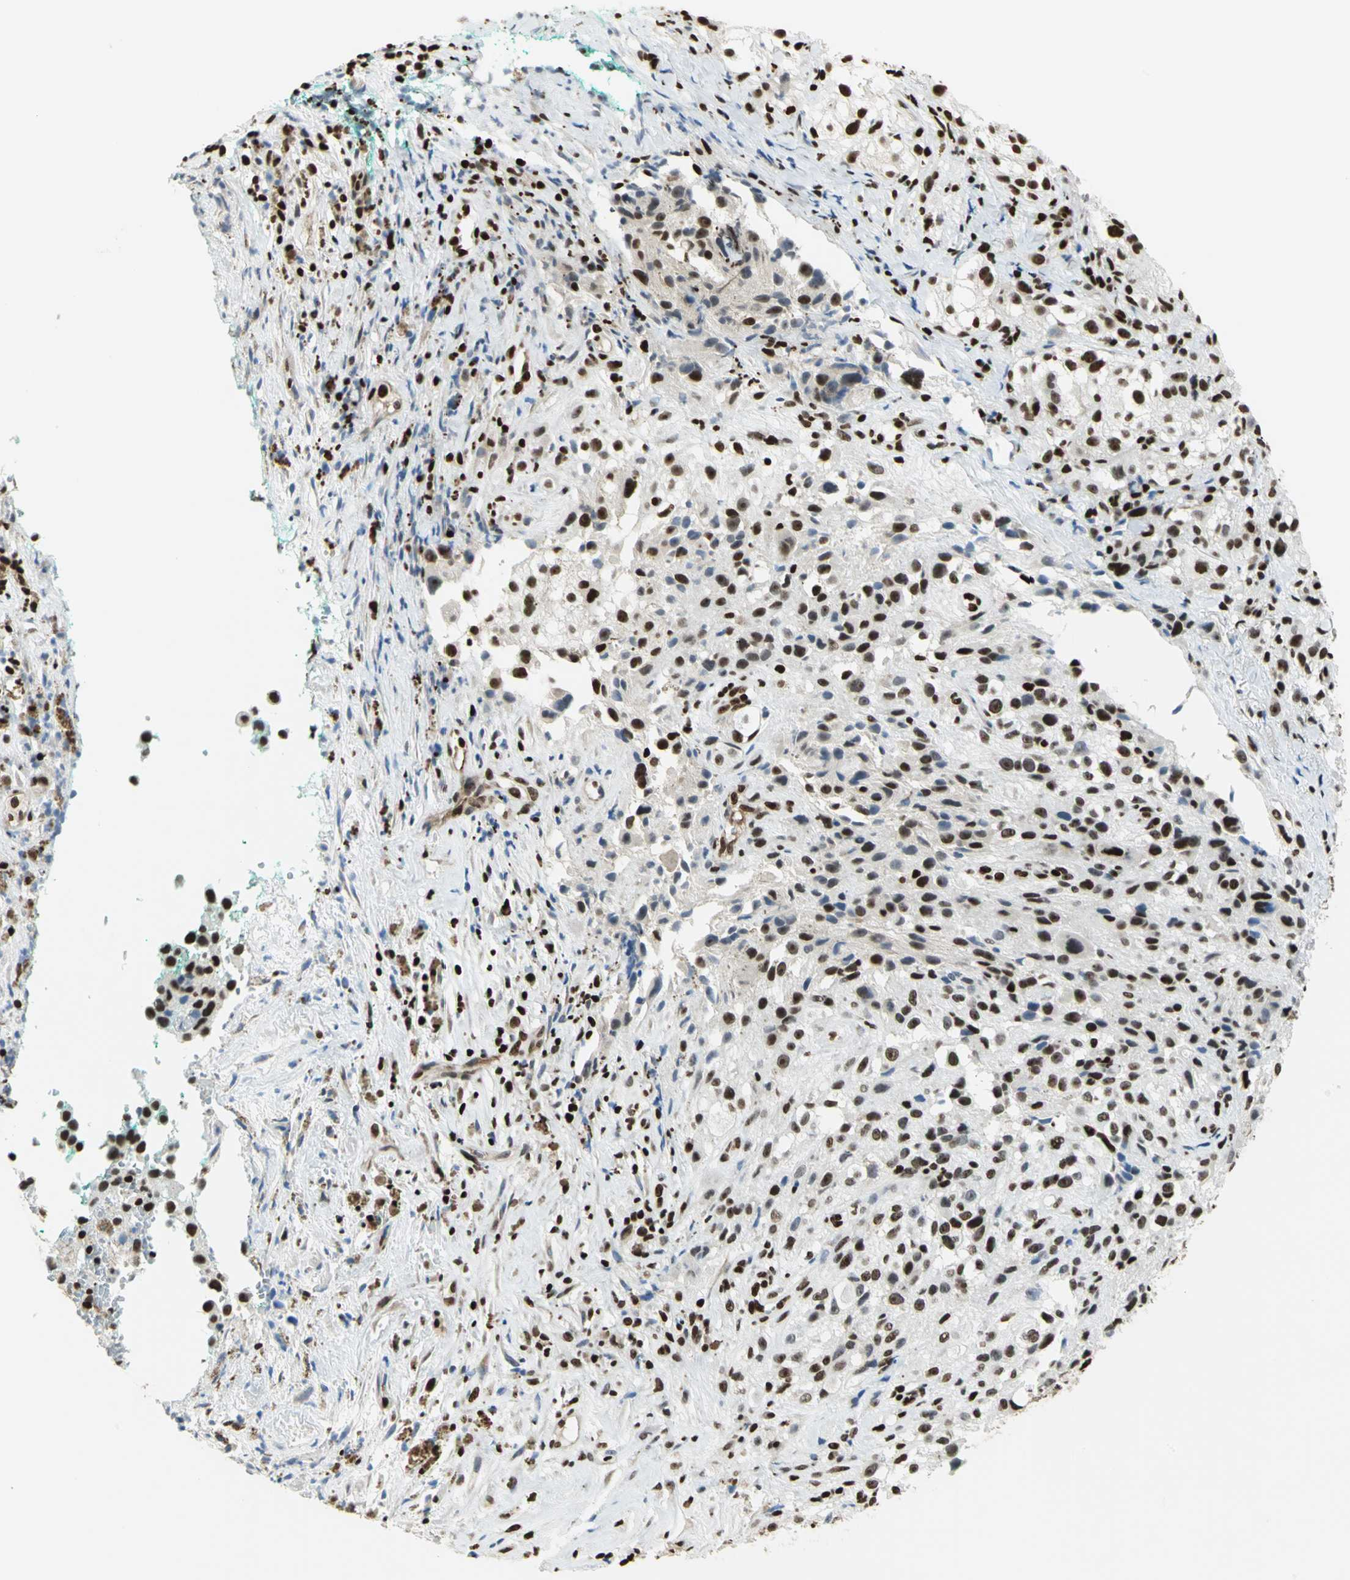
{"staining": {"intensity": "strong", "quantity": ">75%", "location": "nuclear"}, "tissue": "melanoma", "cell_type": "Tumor cells", "image_type": "cancer", "snomed": [{"axis": "morphology", "description": "Necrosis, NOS"}, {"axis": "morphology", "description": "Malignant melanoma, NOS"}, {"axis": "topography", "description": "Skin"}], "caption": "Strong nuclear protein positivity is seen in approximately >75% of tumor cells in melanoma. (DAB (3,3'-diaminobenzidine) = brown stain, brightfield microscopy at high magnification).", "gene": "HMGB1", "patient": {"sex": "female", "age": 87}}